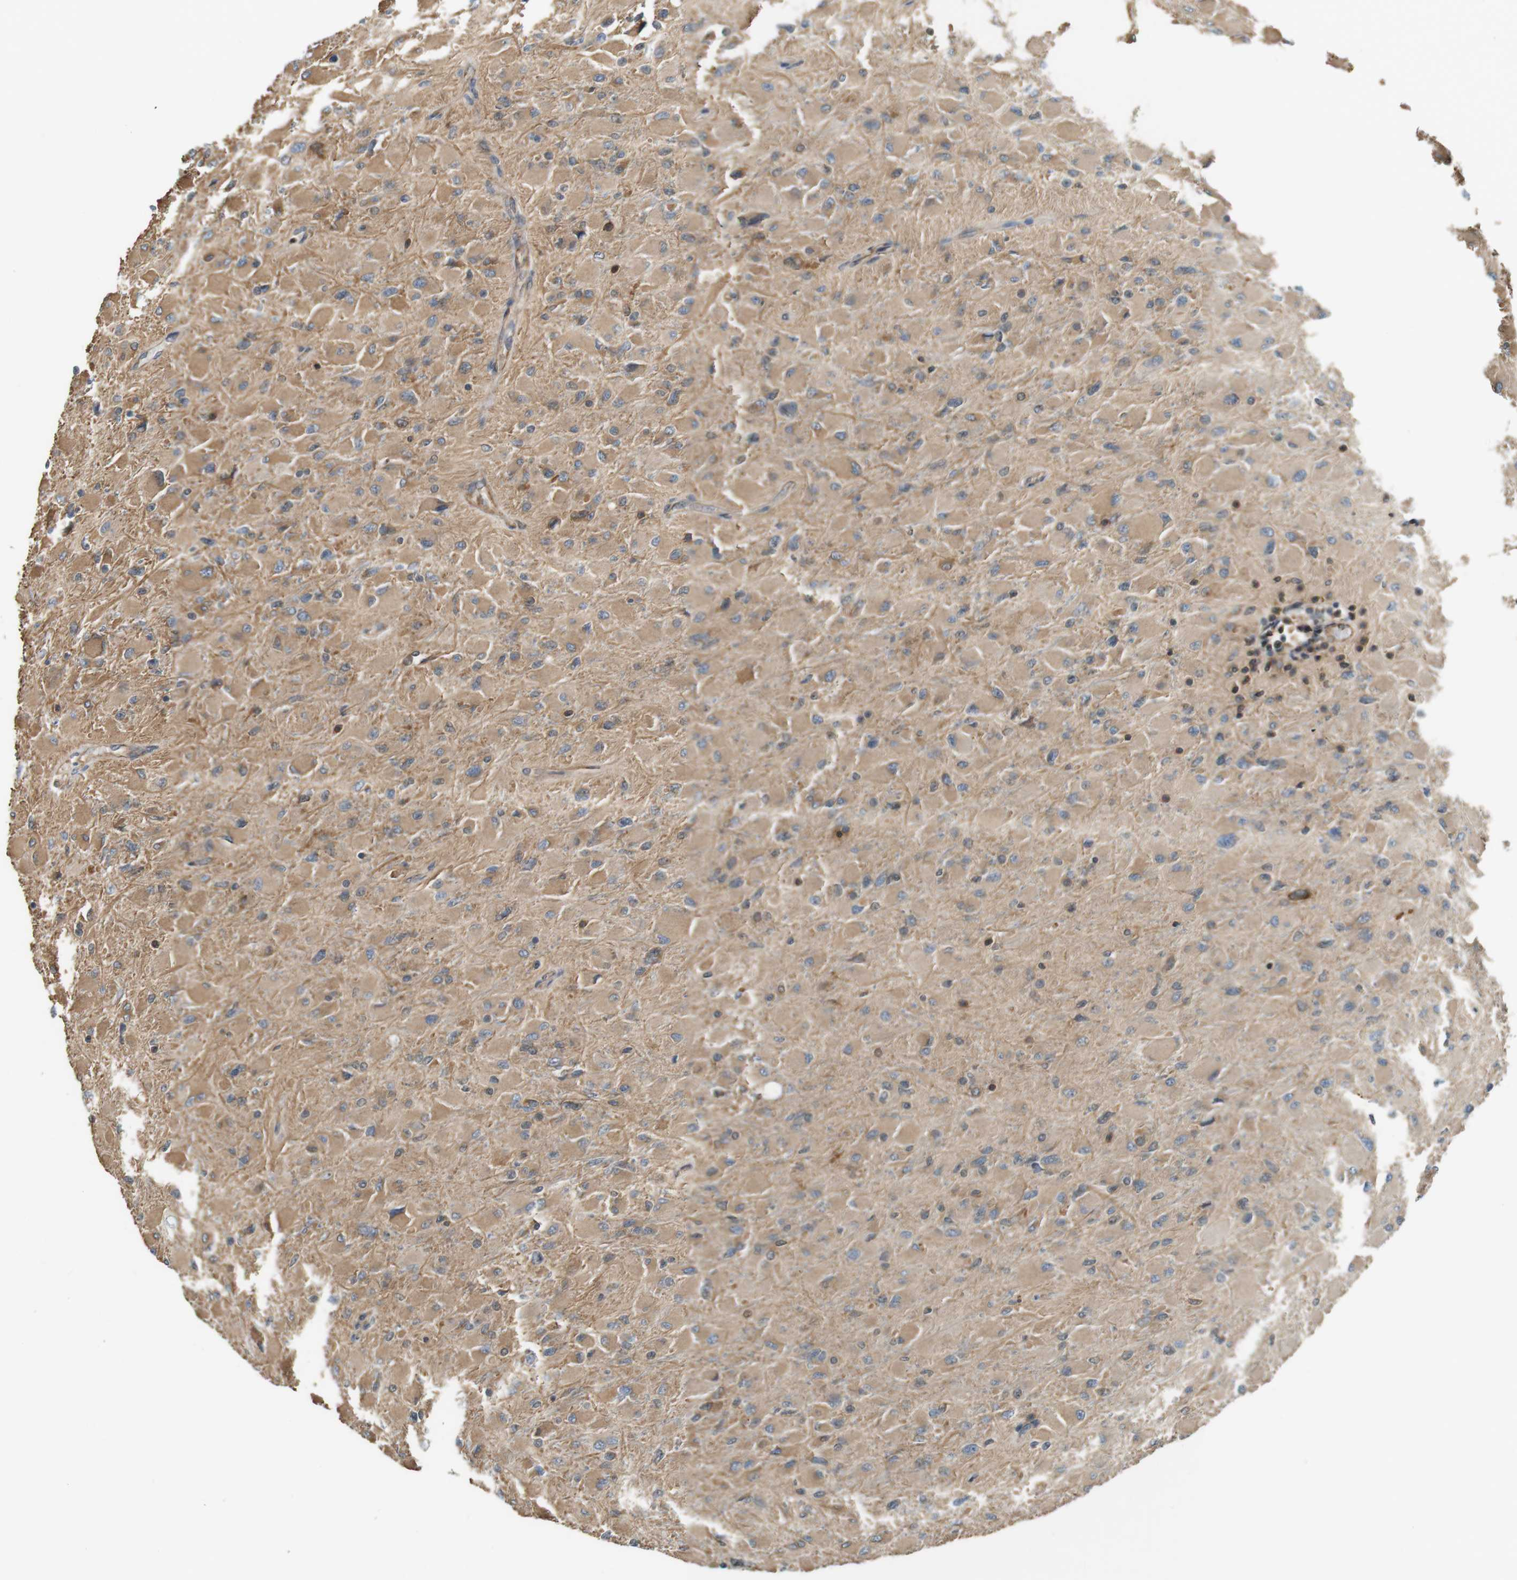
{"staining": {"intensity": "moderate", "quantity": ">75%", "location": "cytoplasmic/membranous"}, "tissue": "glioma", "cell_type": "Tumor cells", "image_type": "cancer", "snomed": [{"axis": "morphology", "description": "Glioma, malignant, High grade"}, {"axis": "topography", "description": "Cerebral cortex"}], "caption": "Malignant glioma (high-grade) tissue demonstrates moderate cytoplasmic/membranous staining in approximately >75% of tumor cells", "gene": "PA2G4", "patient": {"sex": "female", "age": 36}}